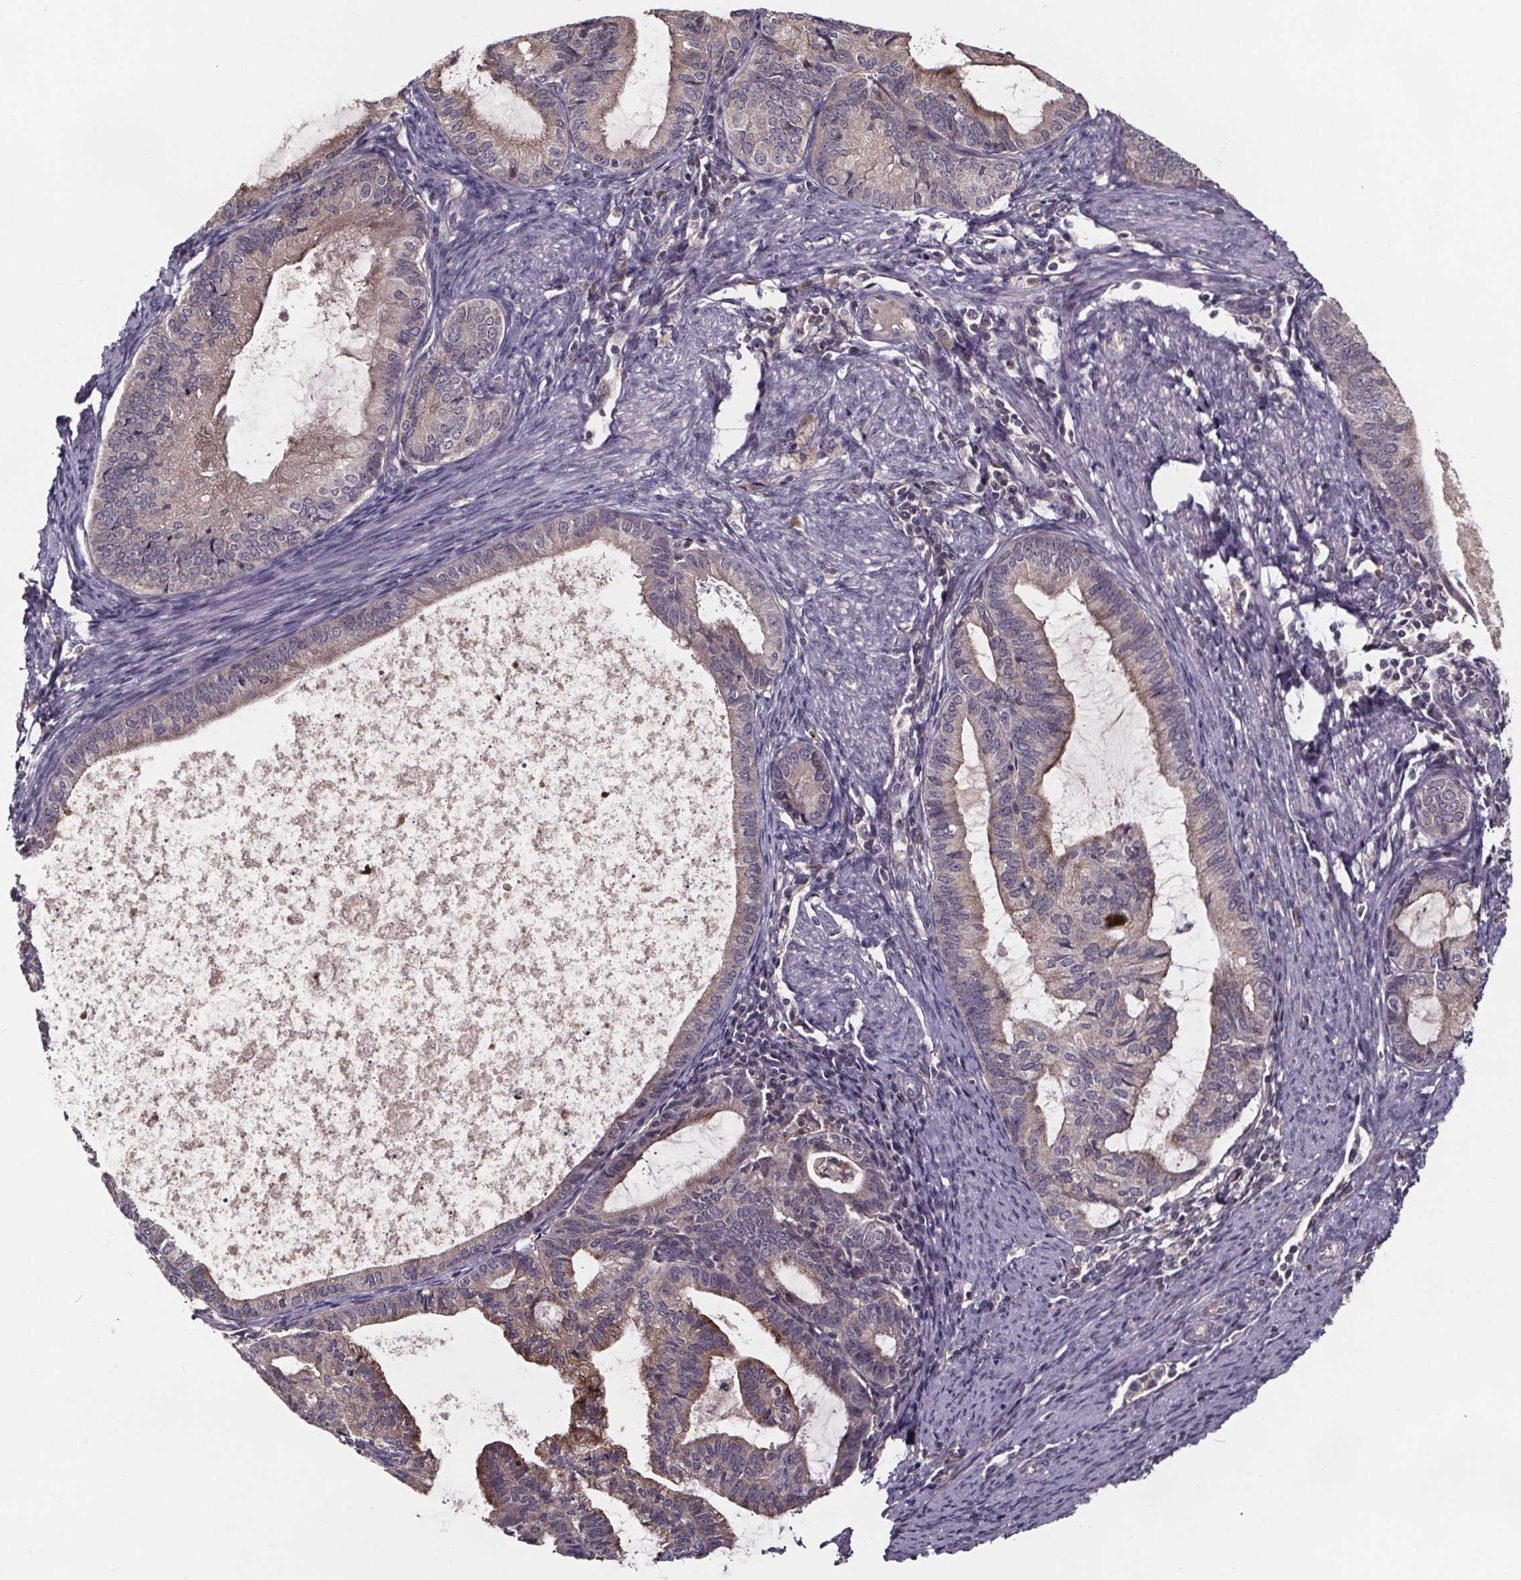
{"staining": {"intensity": "moderate", "quantity": "25%-75%", "location": "cytoplasmic/membranous"}, "tissue": "endometrial cancer", "cell_type": "Tumor cells", "image_type": "cancer", "snomed": [{"axis": "morphology", "description": "Adenocarcinoma, NOS"}, {"axis": "topography", "description": "Endometrium"}], "caption": "Moderate cytoplasmic/membranous expression for a protein is identified in about 25%-75% of tumor cells of endometrial cancer using IHC.", "gene": "SMIM1", "patient": {"sex": "female", "age": 86}}